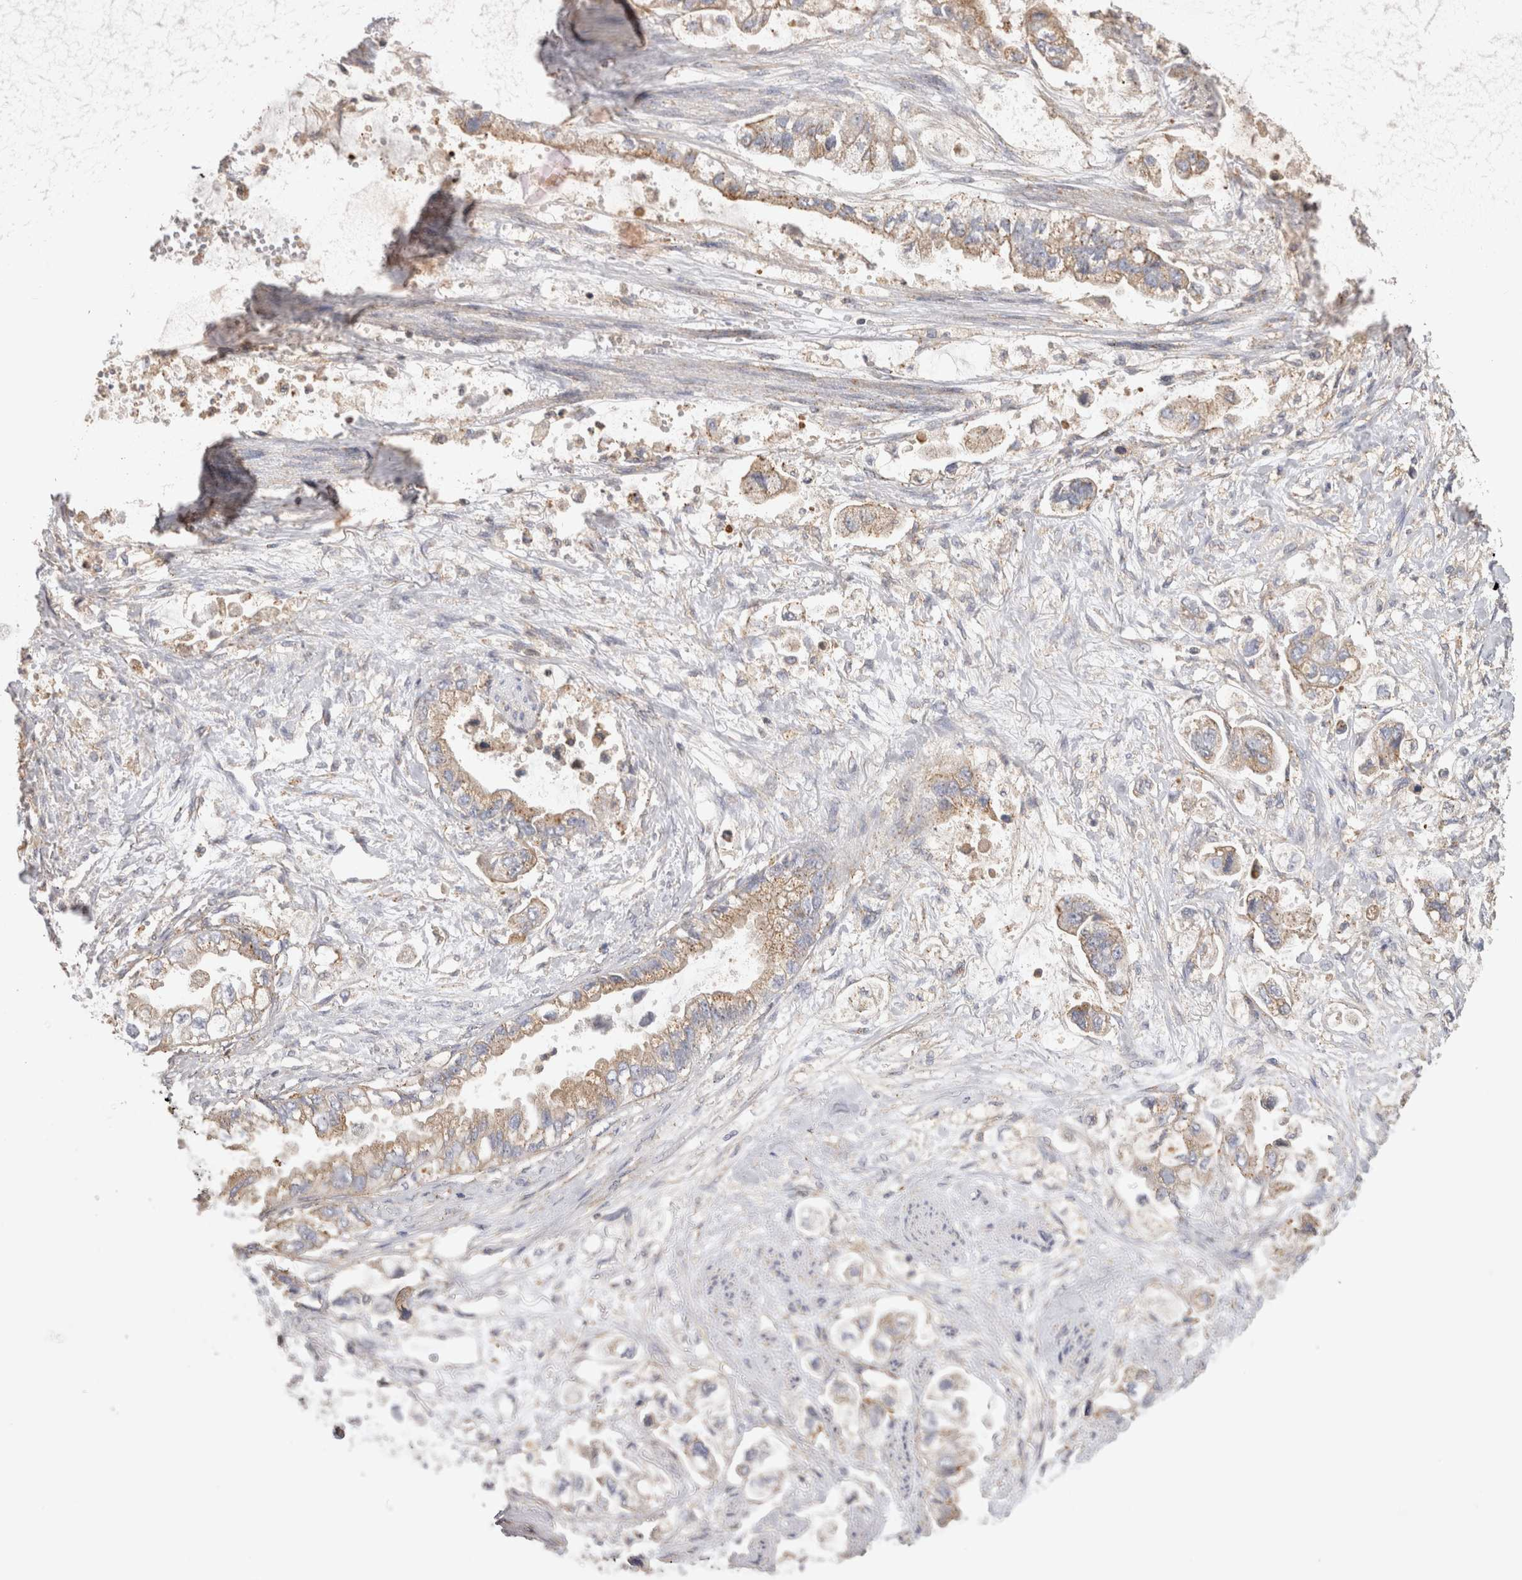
{"staining": {"intensity": "weak", "quantity": ">75%", "location": "cytoplasmic/membranous"}, "tissue": "stomach cancer", "cell_type": "Tumor cells", "image_type": "cancer", "snomed": [{"axis": "morphology", "description": "Adenocarcinoma, NOS"}, {"axis": "topography", "description": "Stomach"}], "caption": "This is a photomicrograph of IHC staining of stomach cancer (adenocarcinoma), which shows weak staining in the cytoplasmic/membranous of tumor cells.", "gene": "CHMP6", "patient": {"sex": "male", "age": 62}}